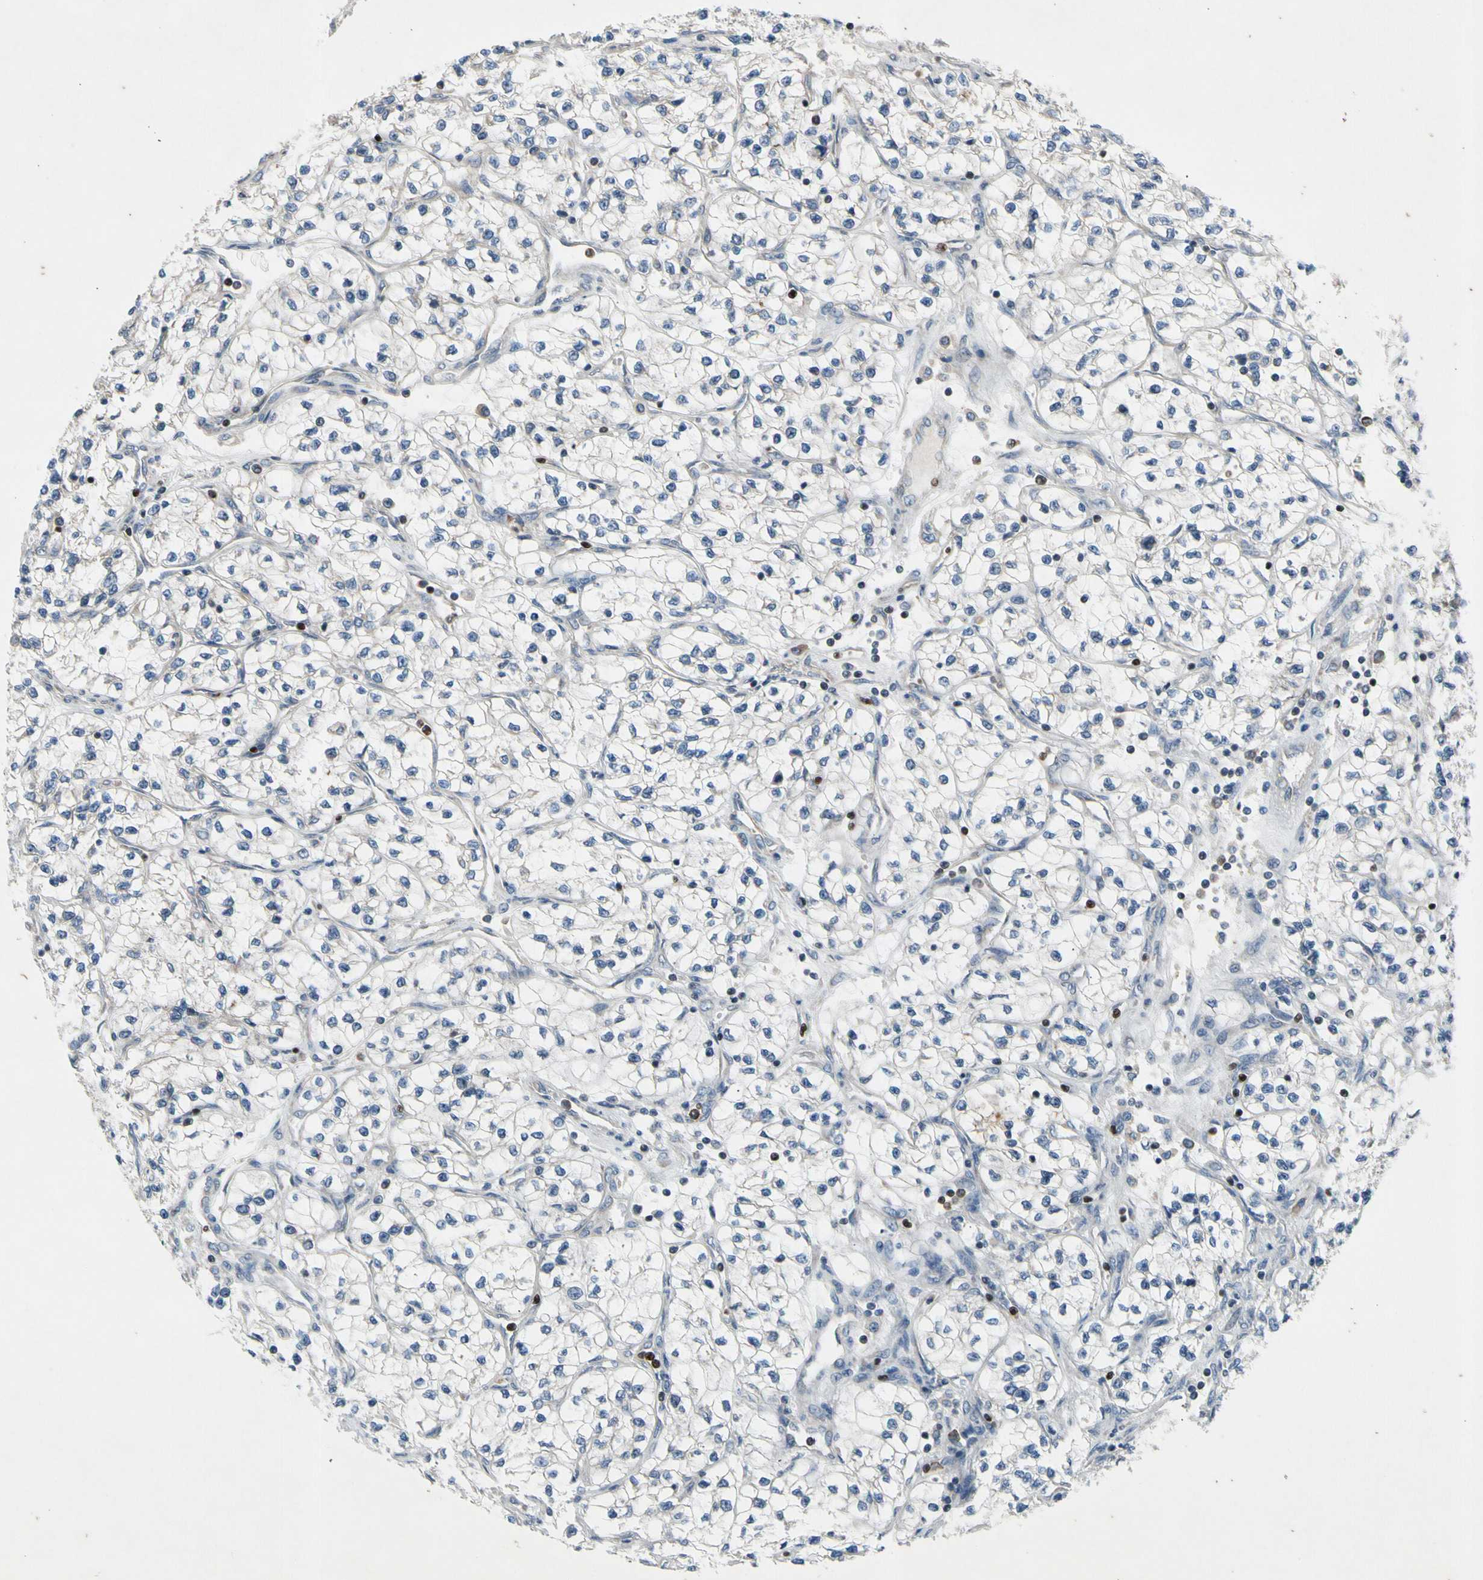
{"staining": {"intensity": "negative", "quantity": "none", "location": "none"}, "tissue": "renal cancer", "cell_type": "Tumor cells", "image_type": "cancer", "snomed": [{"axis": "morphology", "description": "Adenocarcinoma, NOS"}, {"axis": "topography", "description": "Kidney"}], "caption": "DAB immunohistochemical staining of human renal cancer (adenocarcinoma) displays no significant expression in tumor cells.", "gene": "TBX21", "patient": {"sex": "female", "age": 57}}